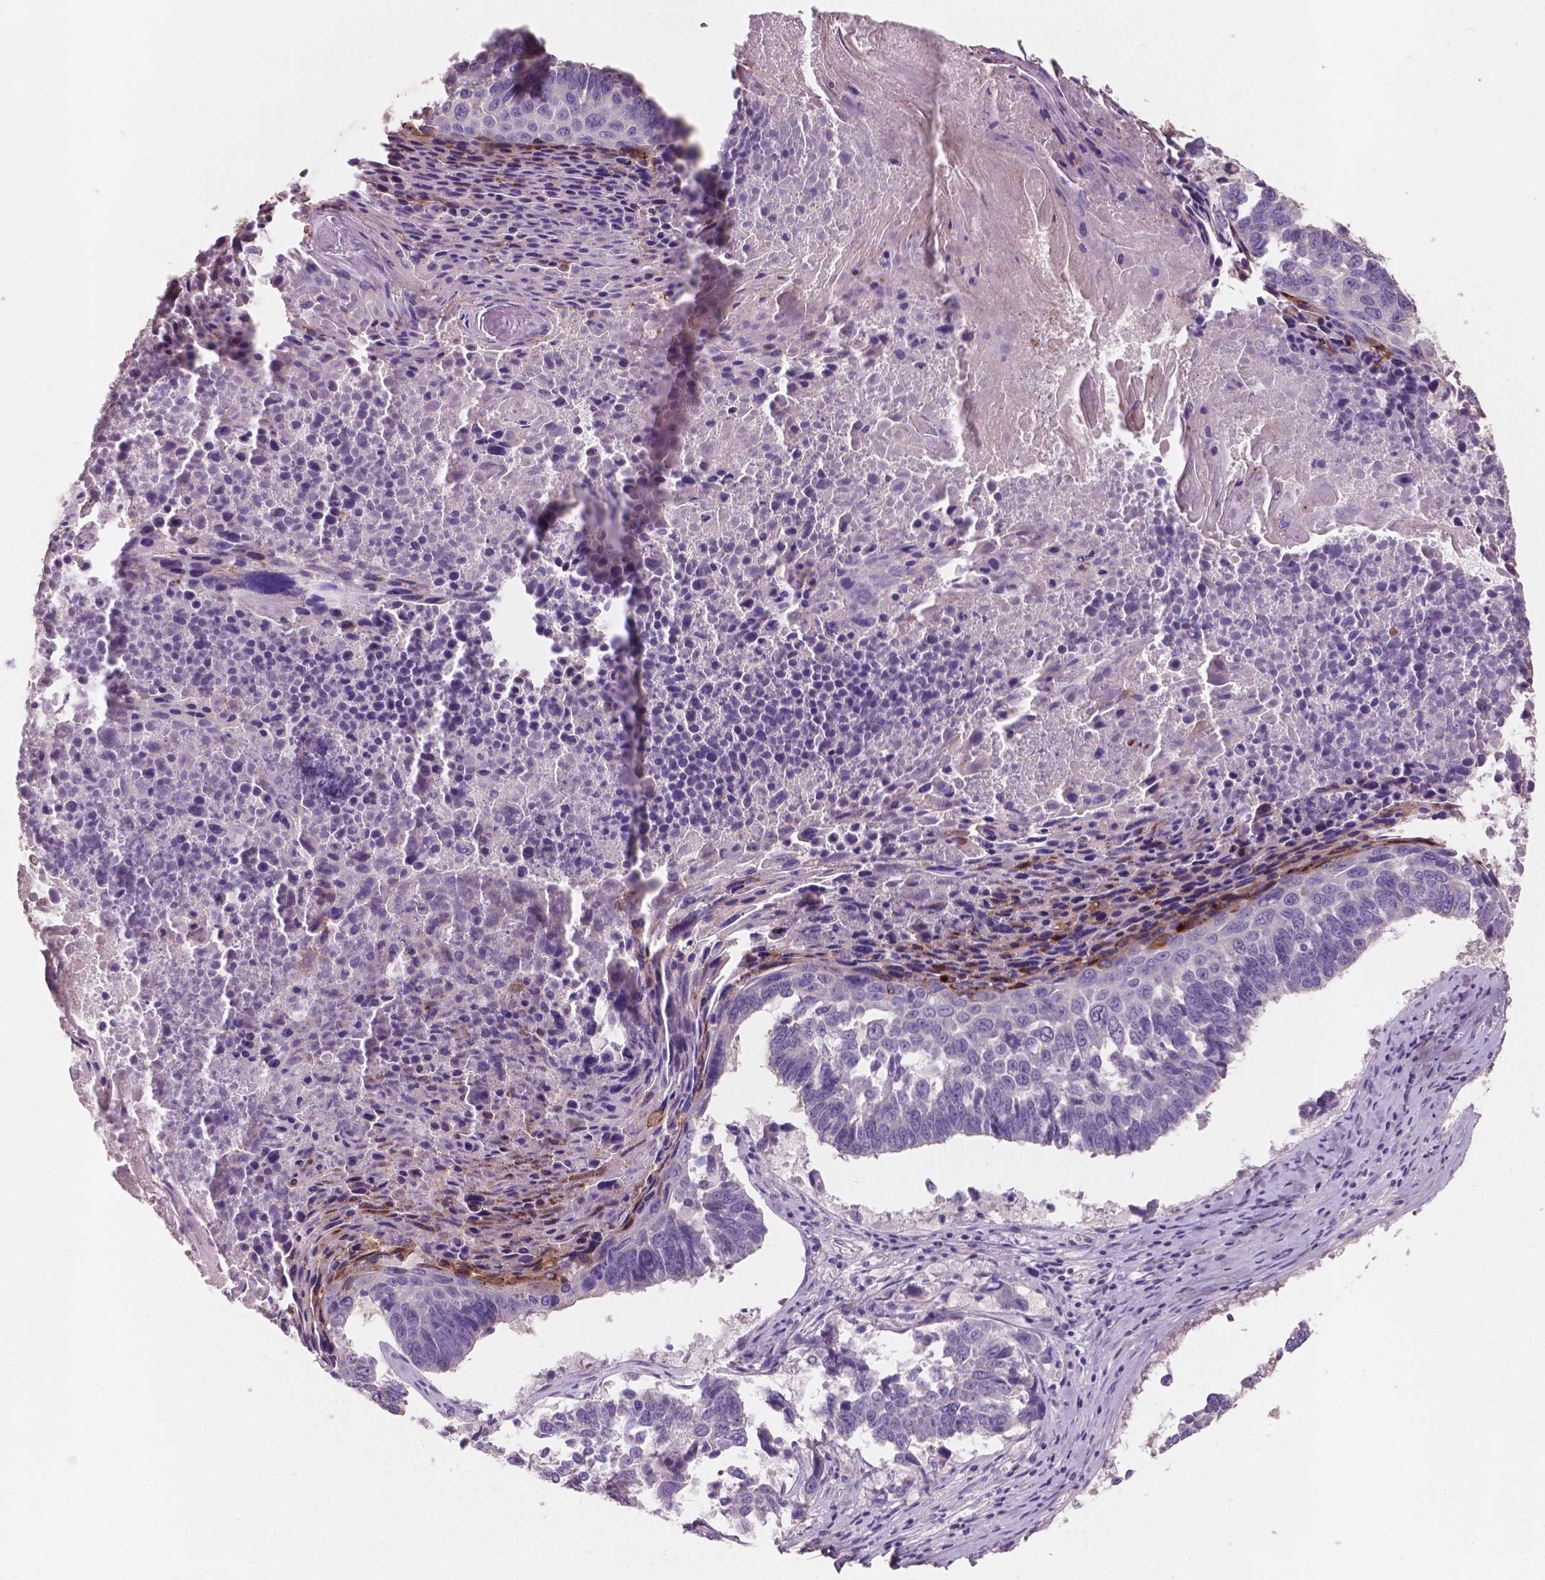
{"staining": {"intensity": "negative", "quantity": "none", "location": "none"}, "tissue": "lung cancer", "cell_type": "Tumor cells", "image_type": "cancer", "snomed": [{"axis": "morphology", "description": "Squamous cell carcinoma, NOS"}, {"axis": "topography", "description": "Lung"}], "caption": "Image shows no protein staining in tumor cells of lung squamous cell carcinoma tissue.", "gene": "SBSN", "patient": {"sex": "male", "age": 73}}